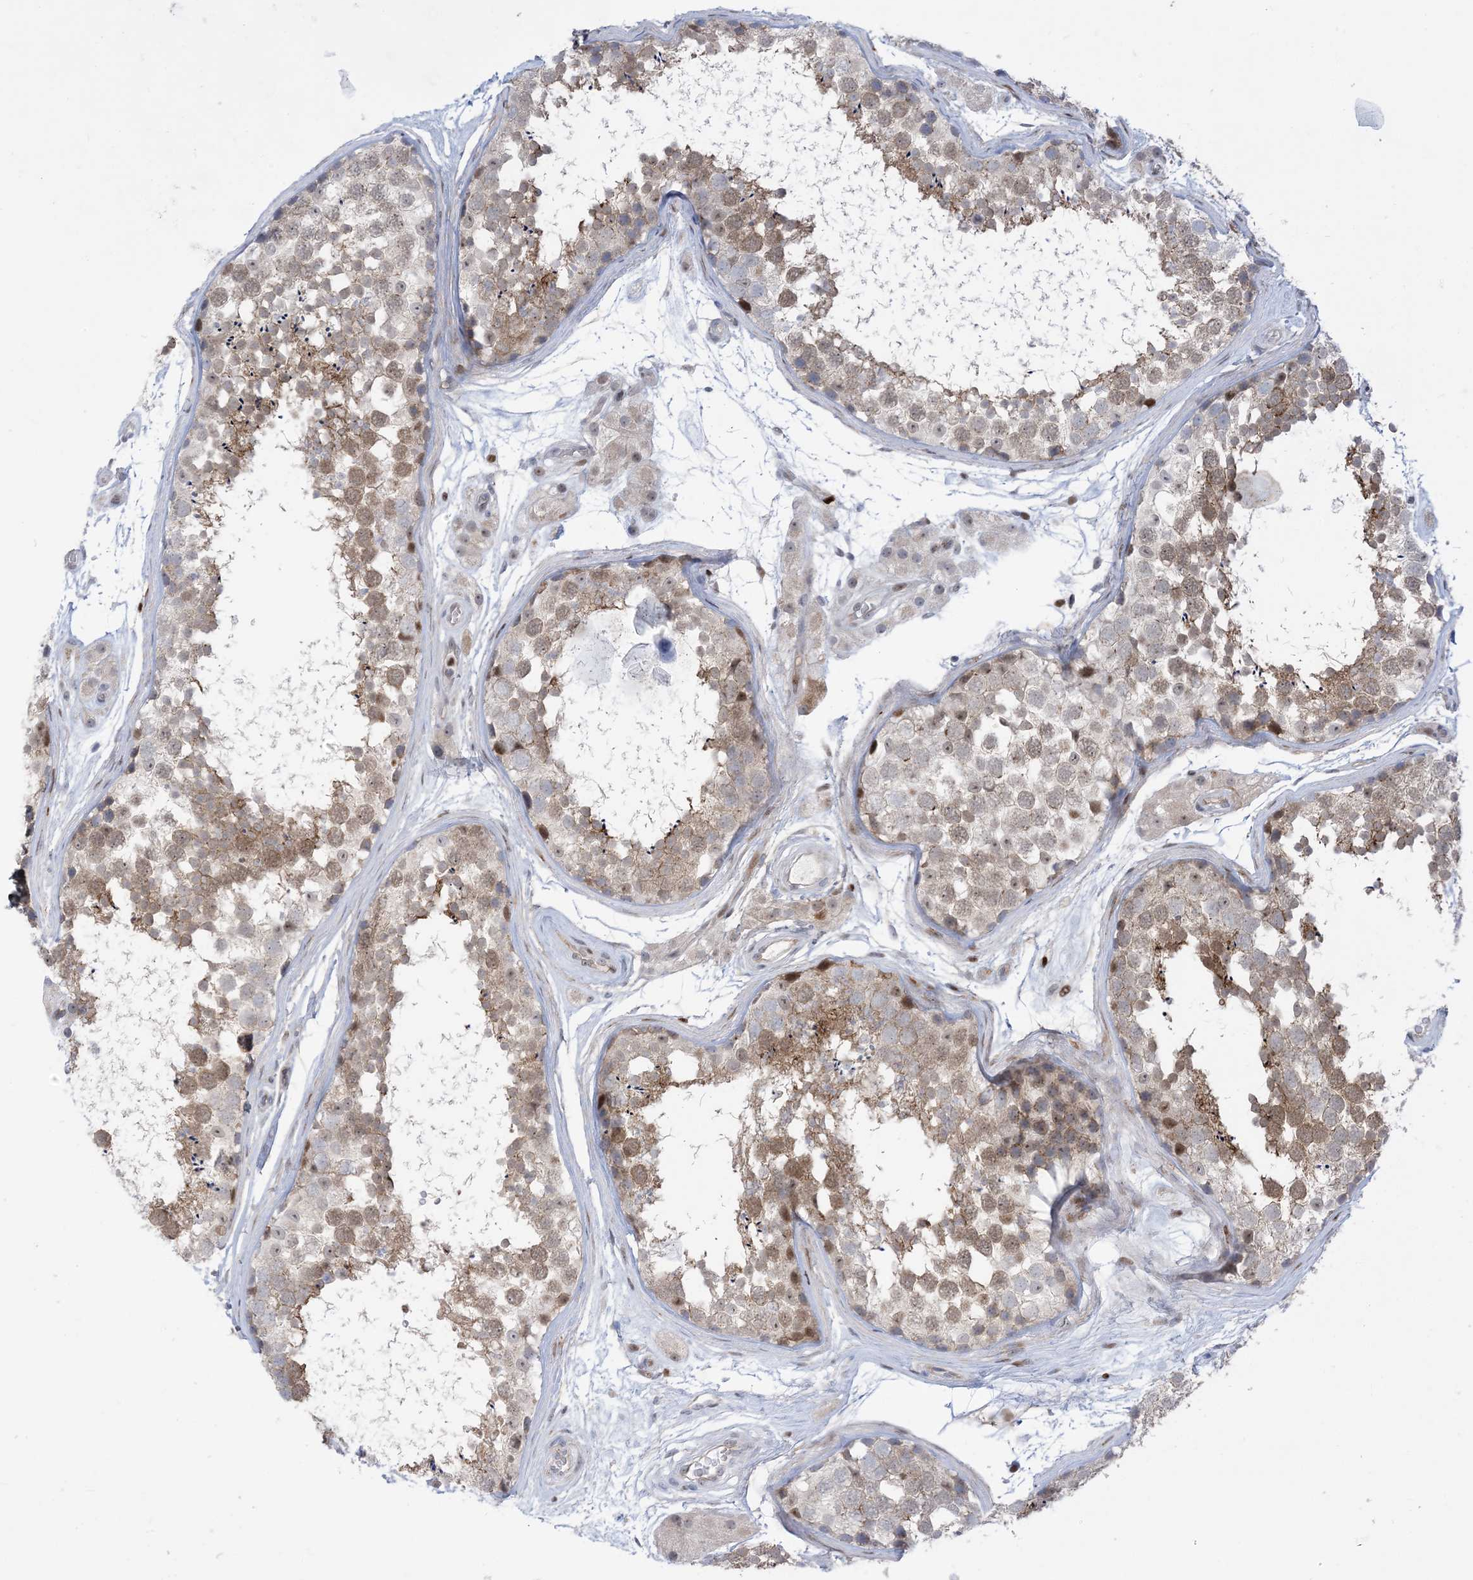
{"staining": {"intensity": "moderate", "quantity": "25%-75%", "location": "cytoplasmic/membranous,nuclear"}, "tissue": "testis", "cell_type": "Cells in seminiferous ducts", "image_type": "normal", "snomed": [{"axis": "morphology", "description": "Normal tissue, NOS"}, {"axis": "topography", "description": "Testis"}], "caption": "Moderate cytoplasmic/membranous,nuclear staining for a protein is present in approximately 25%-75% of cells in seminiferous ducts of benign testis using immunohistochemistry (IHC).", "gene": "MARS2", "patient": {"sex": "male", "age": 56}}